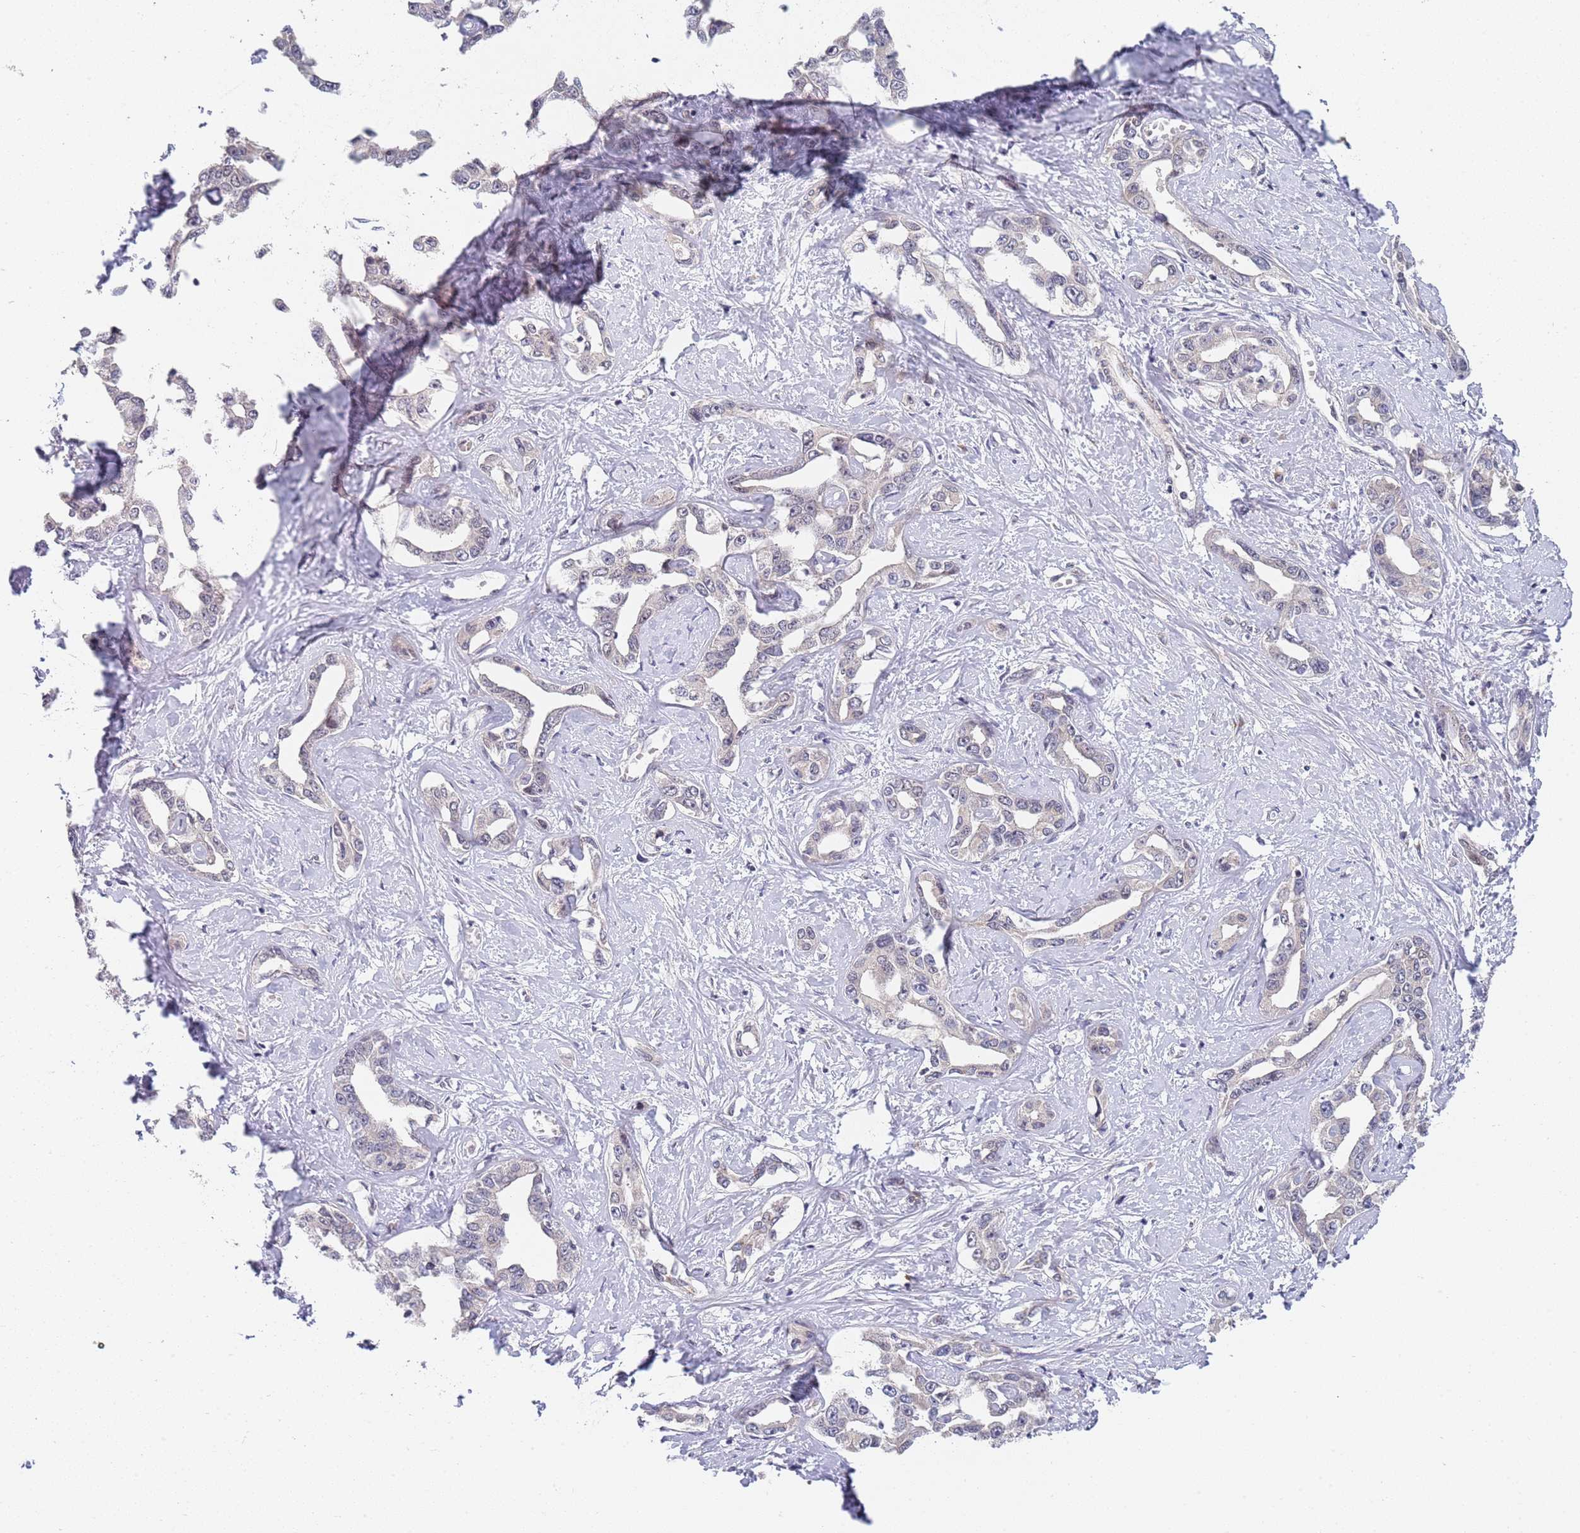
{"staining": {"intensity": "negative", "quantity": "none", "location": "none"}, "tissue": "liver cancer", "cell_type": "Tumor cells", "image_type": "cancer", "snomed": [{"axis": "morphology", "description": "Cholangiocarcinoma"}, {"axis": "topography", "description": "Liver"}], "caption": "Immunohistochemistry (IHC) of liver cancer (cholangiocarcinoma) demonstrates no expression in tumor cells.", "gene": "B4GALT4", "patient": {"sex": "male", "age": 59}}